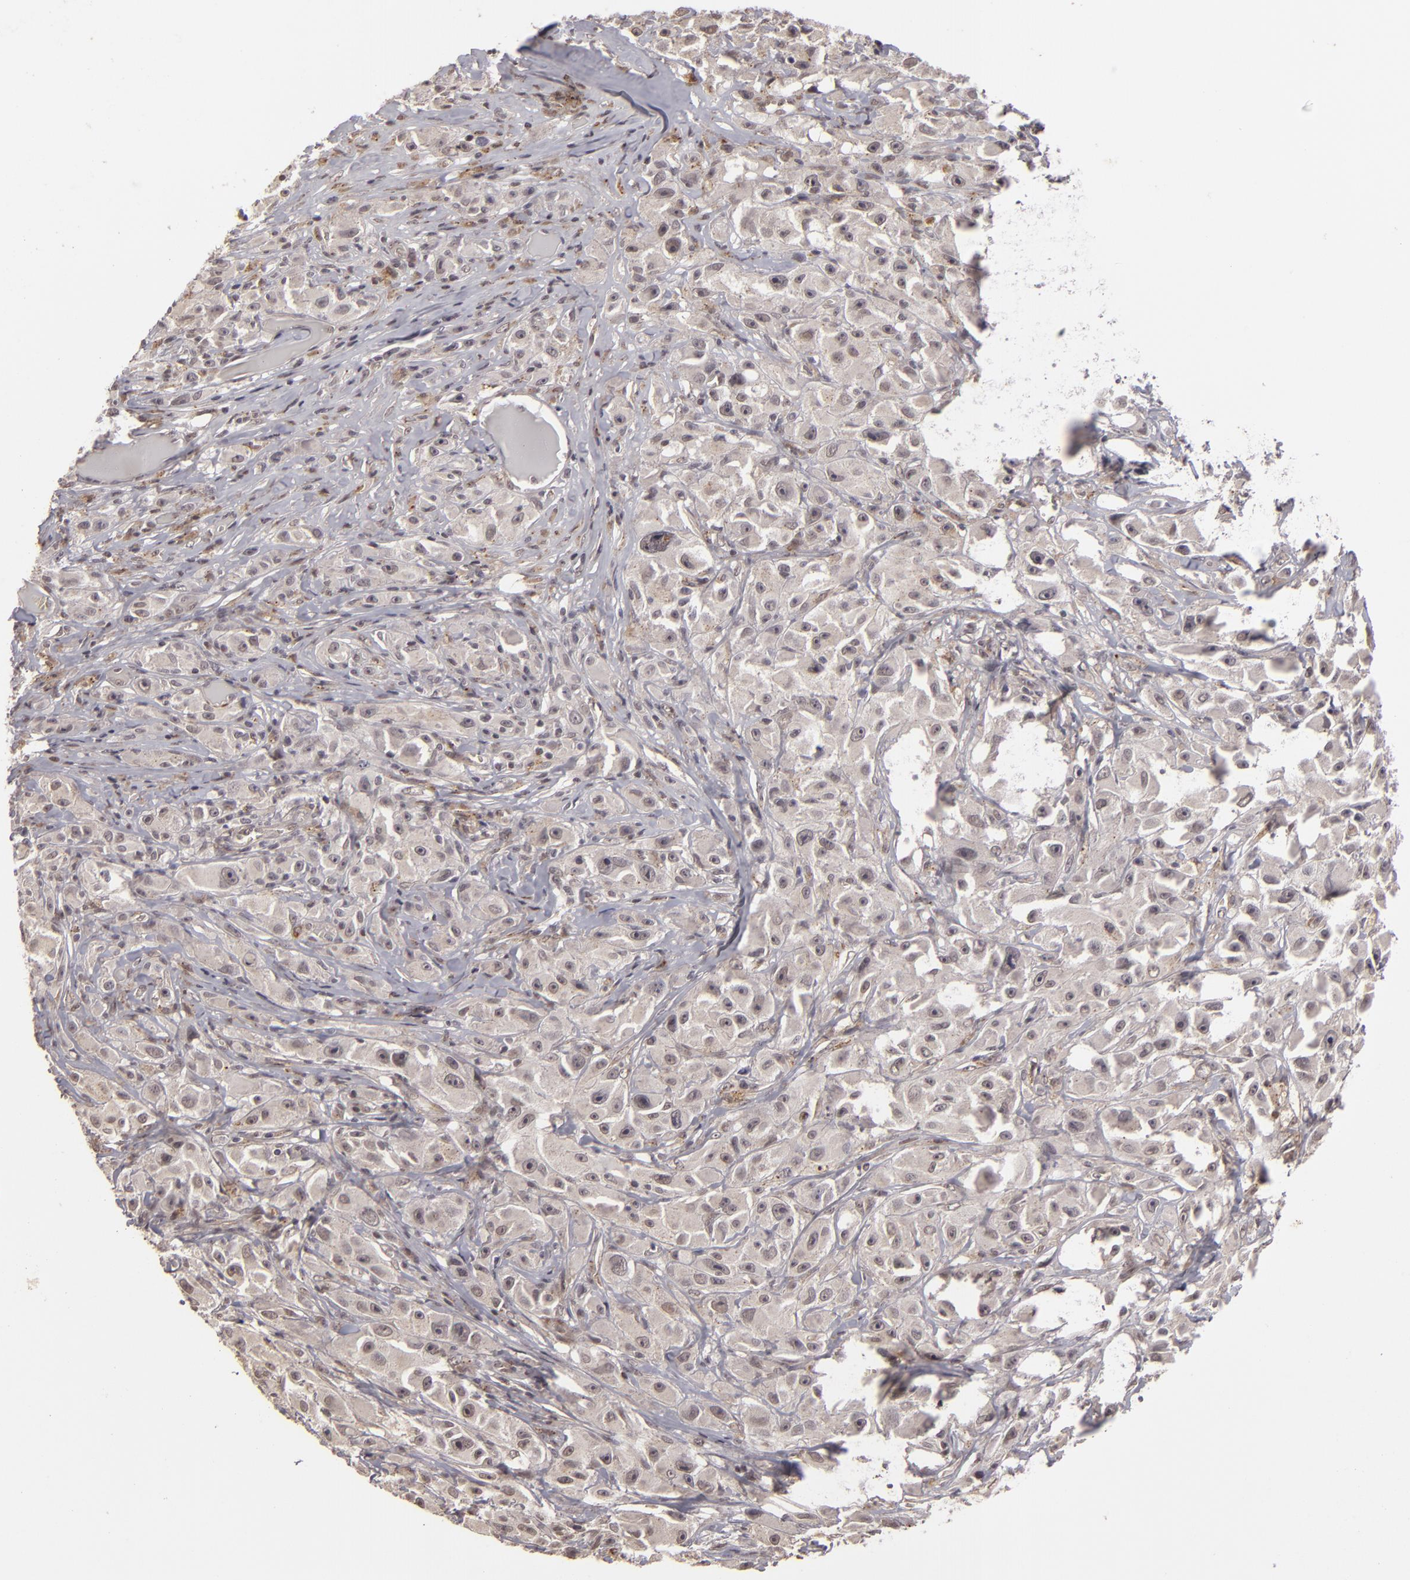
{"staining": {"intensity": "negative", "quantity": "none", "location": "none"}, "tissue": "melanoma", "cell_type": "Tumor cells", "image_type": "cancer", "snomed": [{"axis": "morphology", "description": "Malignant melanoma, NOS"}, {"axis": "topography", "description": "Skin"}], "caption": "Tumor cells are negative for brown protein staining in malignant melanoma.", "gene": "DFFA", "patient": {"sex": "male", "age": 56}}